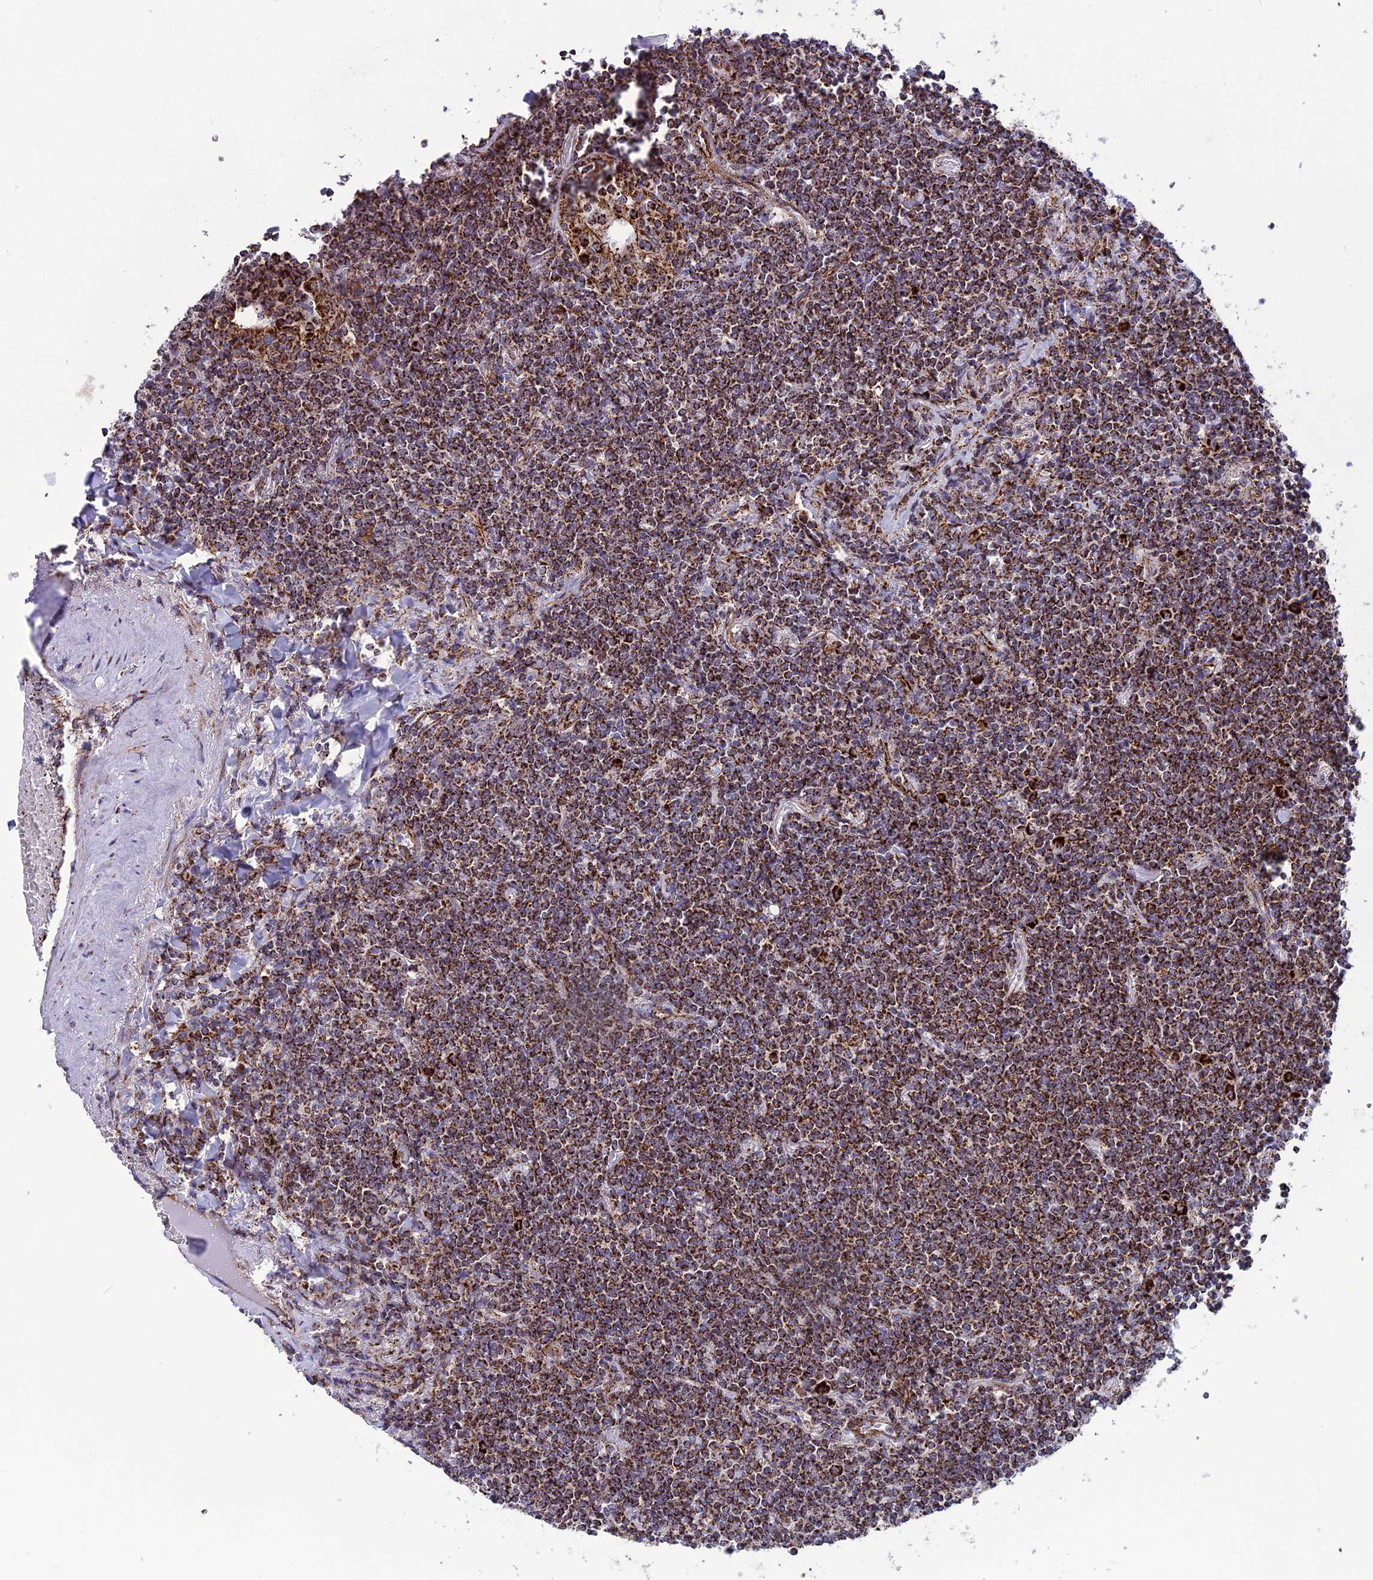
{"staining": {"intensity": "strong", "quantity": ">75%", "location": "cytoplasmic/membranous"}, "tissue": "lymphoma", "cell_type": "Tumor cells", "image_type": "cancer", "snomed": [{"axis": "morphology", "description": "Malignant lymphoma, non-Hodgkin's type, Low grade"}, {"axis": "topography", "description": "Lung"}], "caption": "Low-grade malignant lymphoma, non-Hodgkin's type stained with immunohistochemistry (IHC) exhibits strong cytoplasmic/membranous positivity in approximately >75% of tumor cells. The staining was performed using DAB, with brown indicating positive protein expression. Nuclei are stained blue with hematoxylin.", "gene": "MRPS18B", "patient": {"sex": "female", "age": 71}}